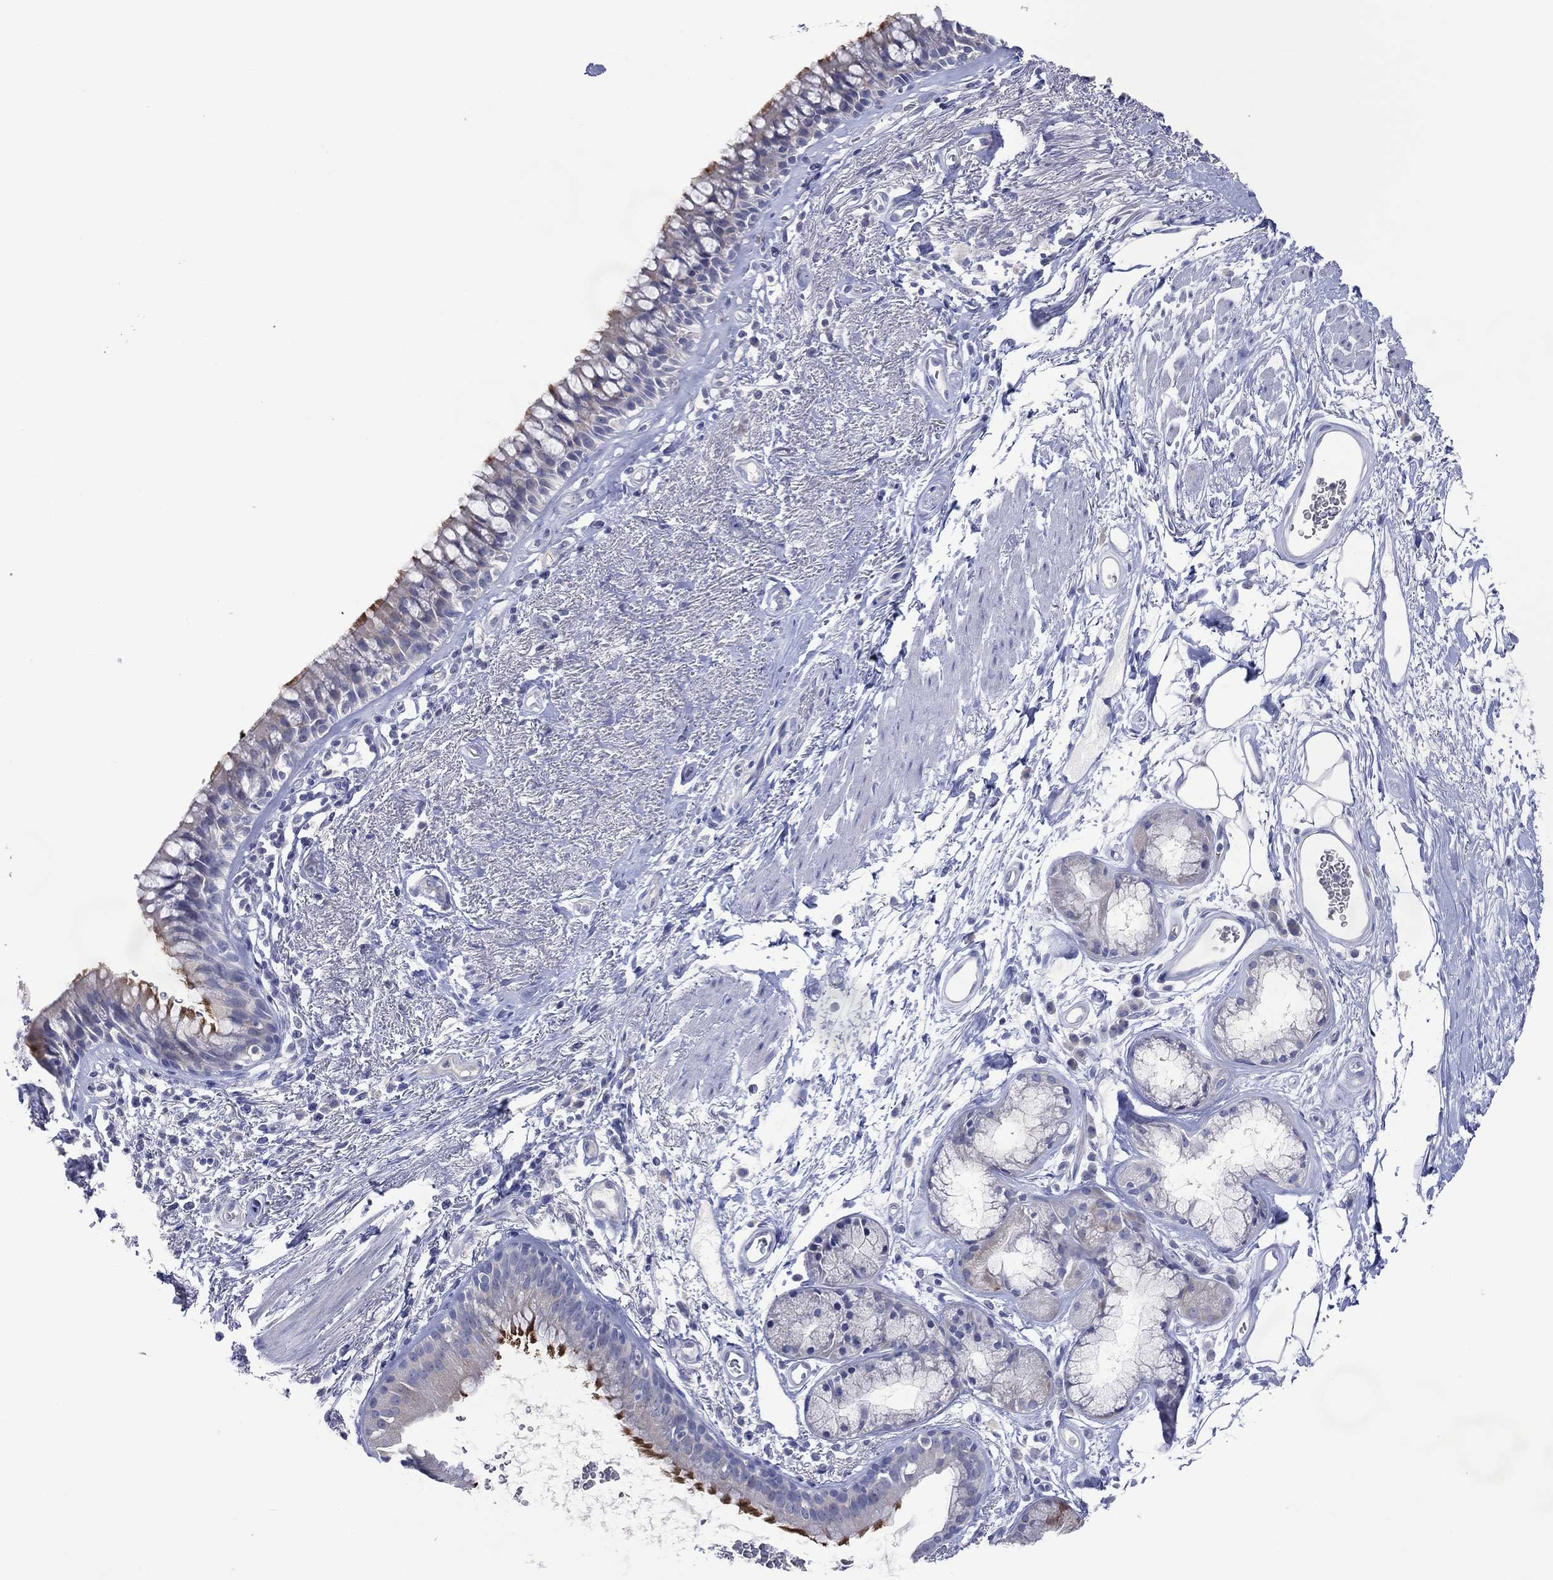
{"staining": {"intensity": "strong", "quantity": "25%-75%", "location": "cytoplasmic/membranous"}, "tissue": "bronchus", "cell_type": "Respiratory epithelial cells", "image_type": "normal", "snomed": [{"axis": "morphology", "description": "Normal tissue, NOS"}, {"axis": "topography", "description": "Bronchus"}], "caption": "Human bronchus stained with a brown dye displays strong cytoplasmic/membranous positive positivity in approximately 25%-75% of respiratory epithelial cells.", "gene": "DNAH6", "patient": {"sex": "male", "age": 82}}